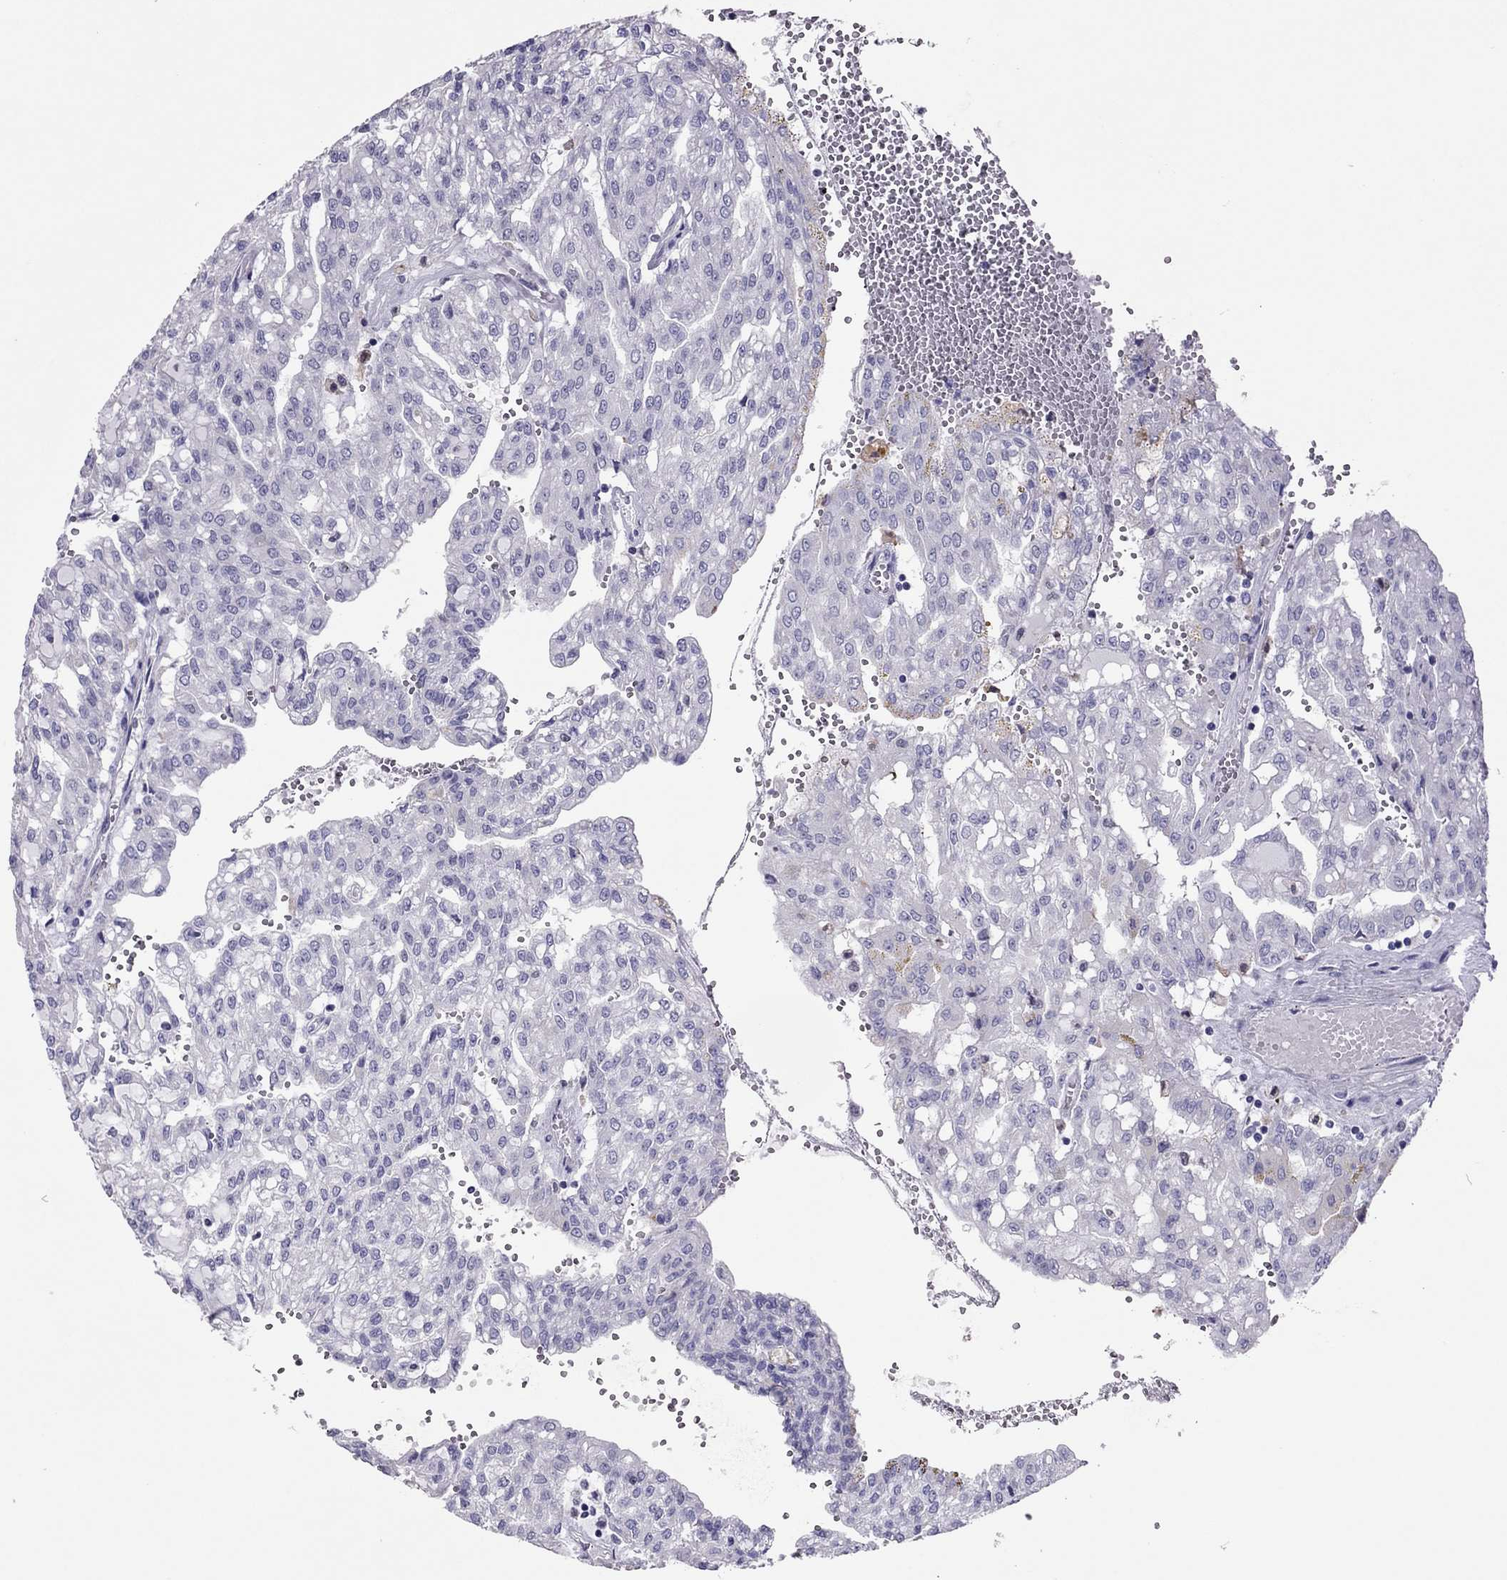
{"staining": {"intensity": "negative", "quantity": "none", "location": "none"}, "tissue": "renal cancer", "cell_type": "Tumor cells", "image_type": "cancer", "snomed": [{"axis": "morphology", "description": "Adenocarcinoma, NOS"}, {"axis": "topography", "description": "Kidney"}], "caption": "Adenocarcinoma (renal) was stained to show a protein in brown. There is no significant staining in tumor cells. (Stains: DAB (3,3'-diaminobenzidine) immunohistochemistry (IHC) with hematoxylin counter stain, Microscopy: brightfield microscopy at high magnification).", "gene": "SPINT3", "patient": {"sex": "male", "age": 63}}